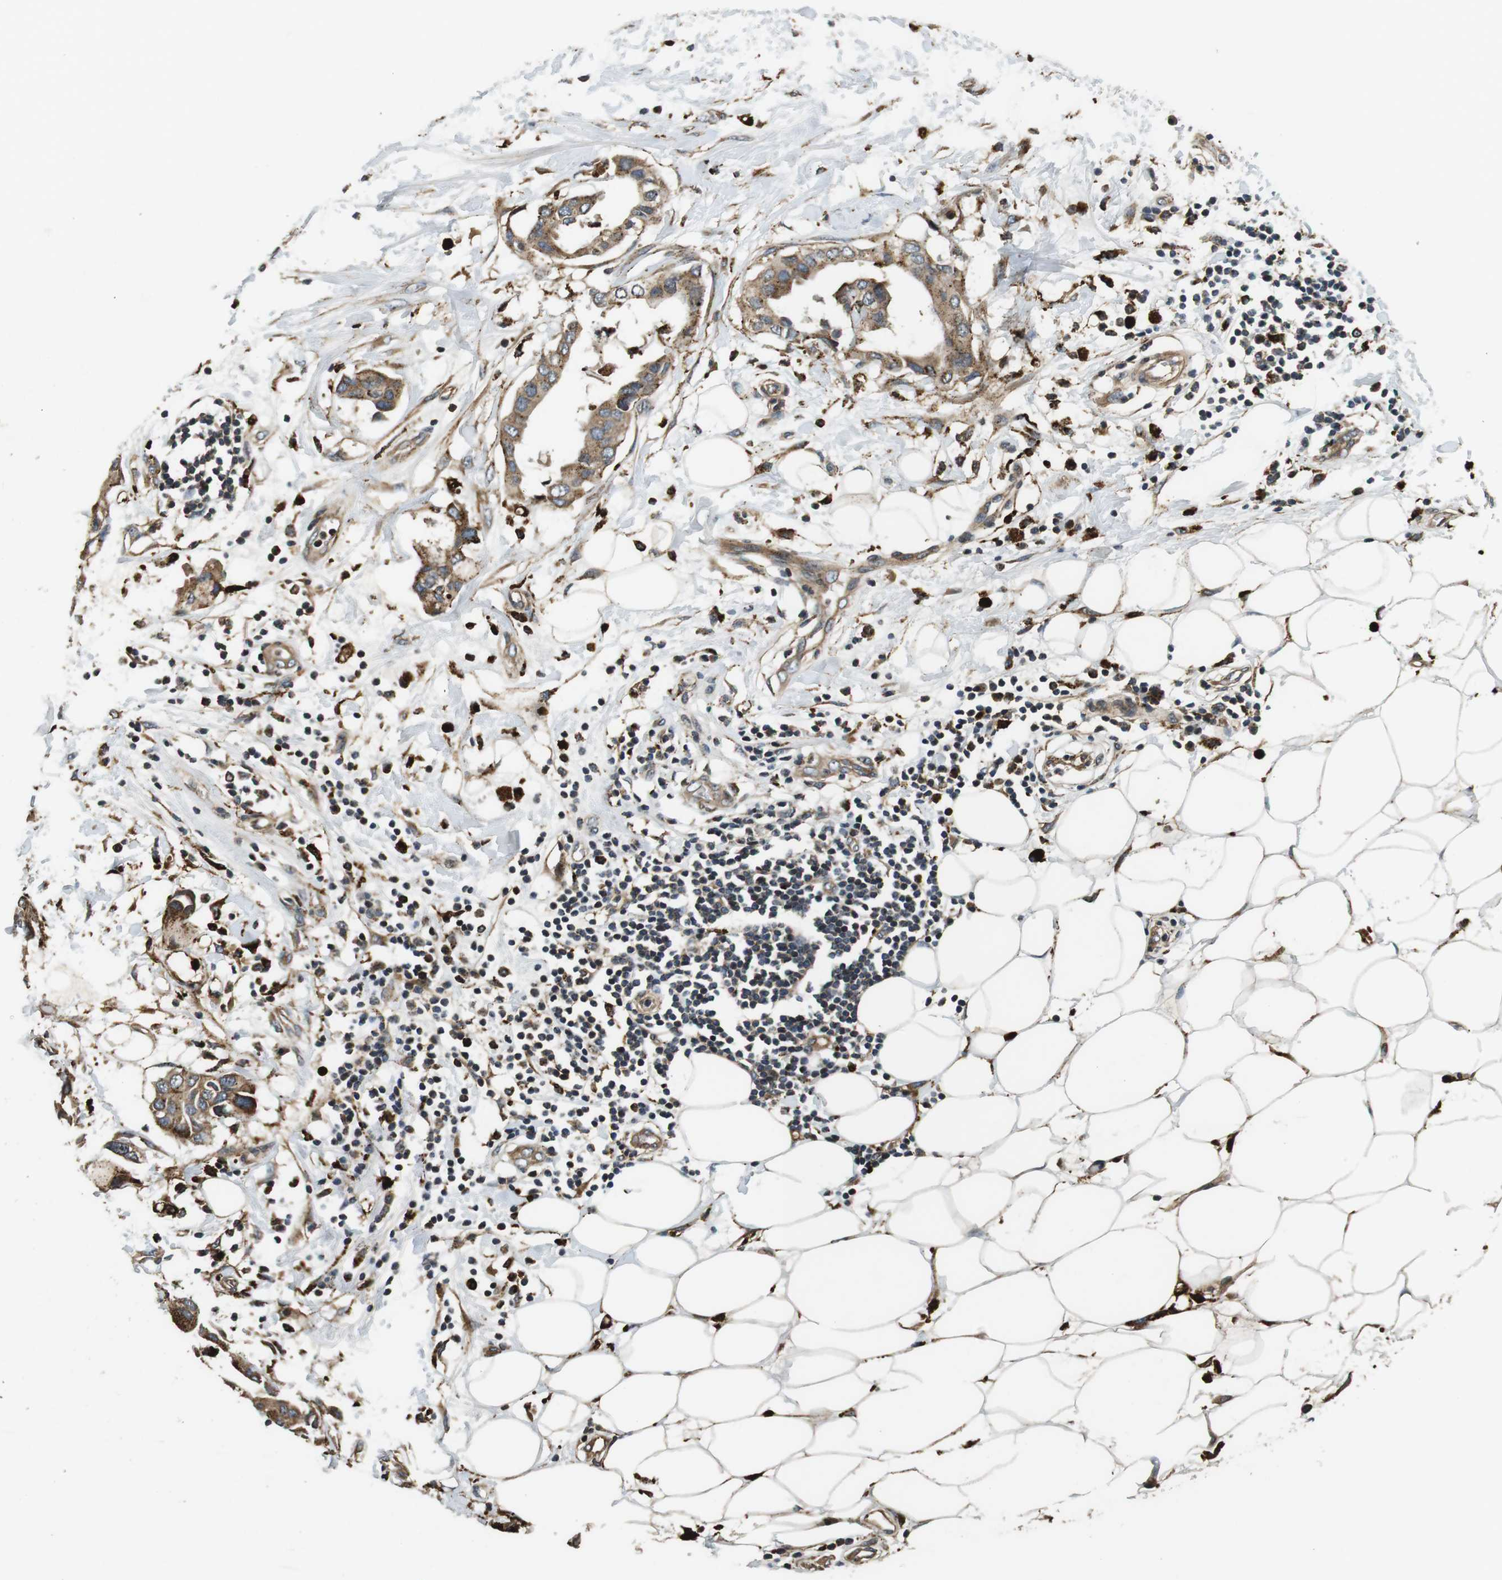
{"staining": {"intensity": "moderate", "quantity": ">75%", "location": "cytoplasmic/membranous"}, "tissue": "breast cancer", "cell_type": "Tumor cells", "image_type": "cancer", "snomed": [{"axis": "morphology", "description": "Duct carcinoma"}, {"axis": "topography", "description": "Breast"}], "caption": "This is an image of immunohistochemistry (IHC) staining of intraductal carcinoma (breast), which shows moderate staining in the cytoplasmic/membranous of tumor cells.", "gene": "TXNRD1", "patient": {"sex": "female", "age": 40}}